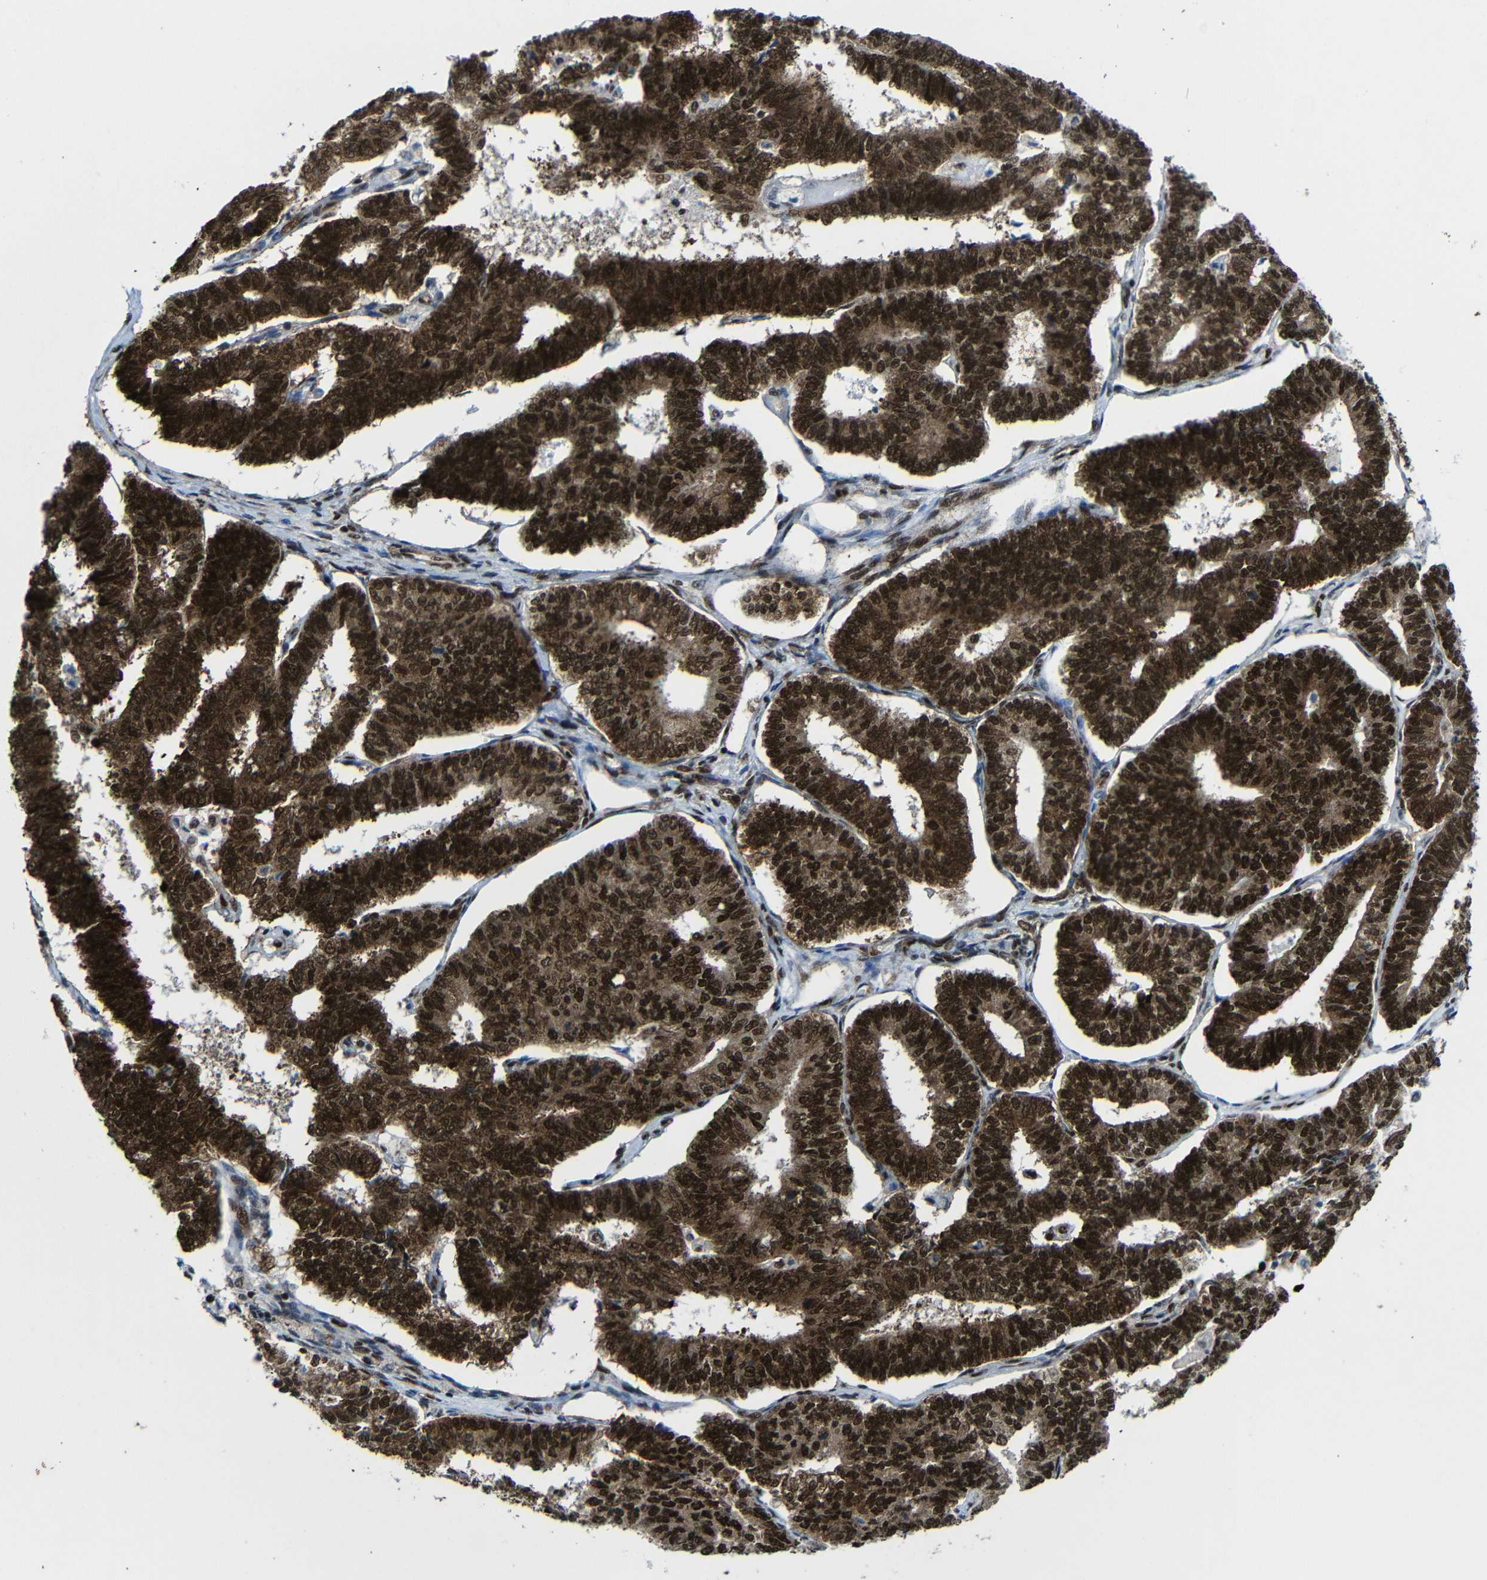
{"staining": {"intensity": "strong", "quantity": ">75%", "location": "cytoplasmic/membranous,nuclear"}, "tissue": "endometrial cancer", "cell_type": "Tumor cells", "image_type": "cancer", "snomed": [{"axis": "morphology", "description": "Adenocarcinoma, NOS"}, {"axis": "topography", "description": "Endometrium"}], "caption": "Strong cytoplasmic/membranous and nuclear staining for a protein is appreciated in approximately >75% of tumor cells of endometrial cancer (adenocarcinoma) using immunohistochemistry (IHC).", "gene": "PTBP1", "patient": {"sex": "female", "age": 70}}